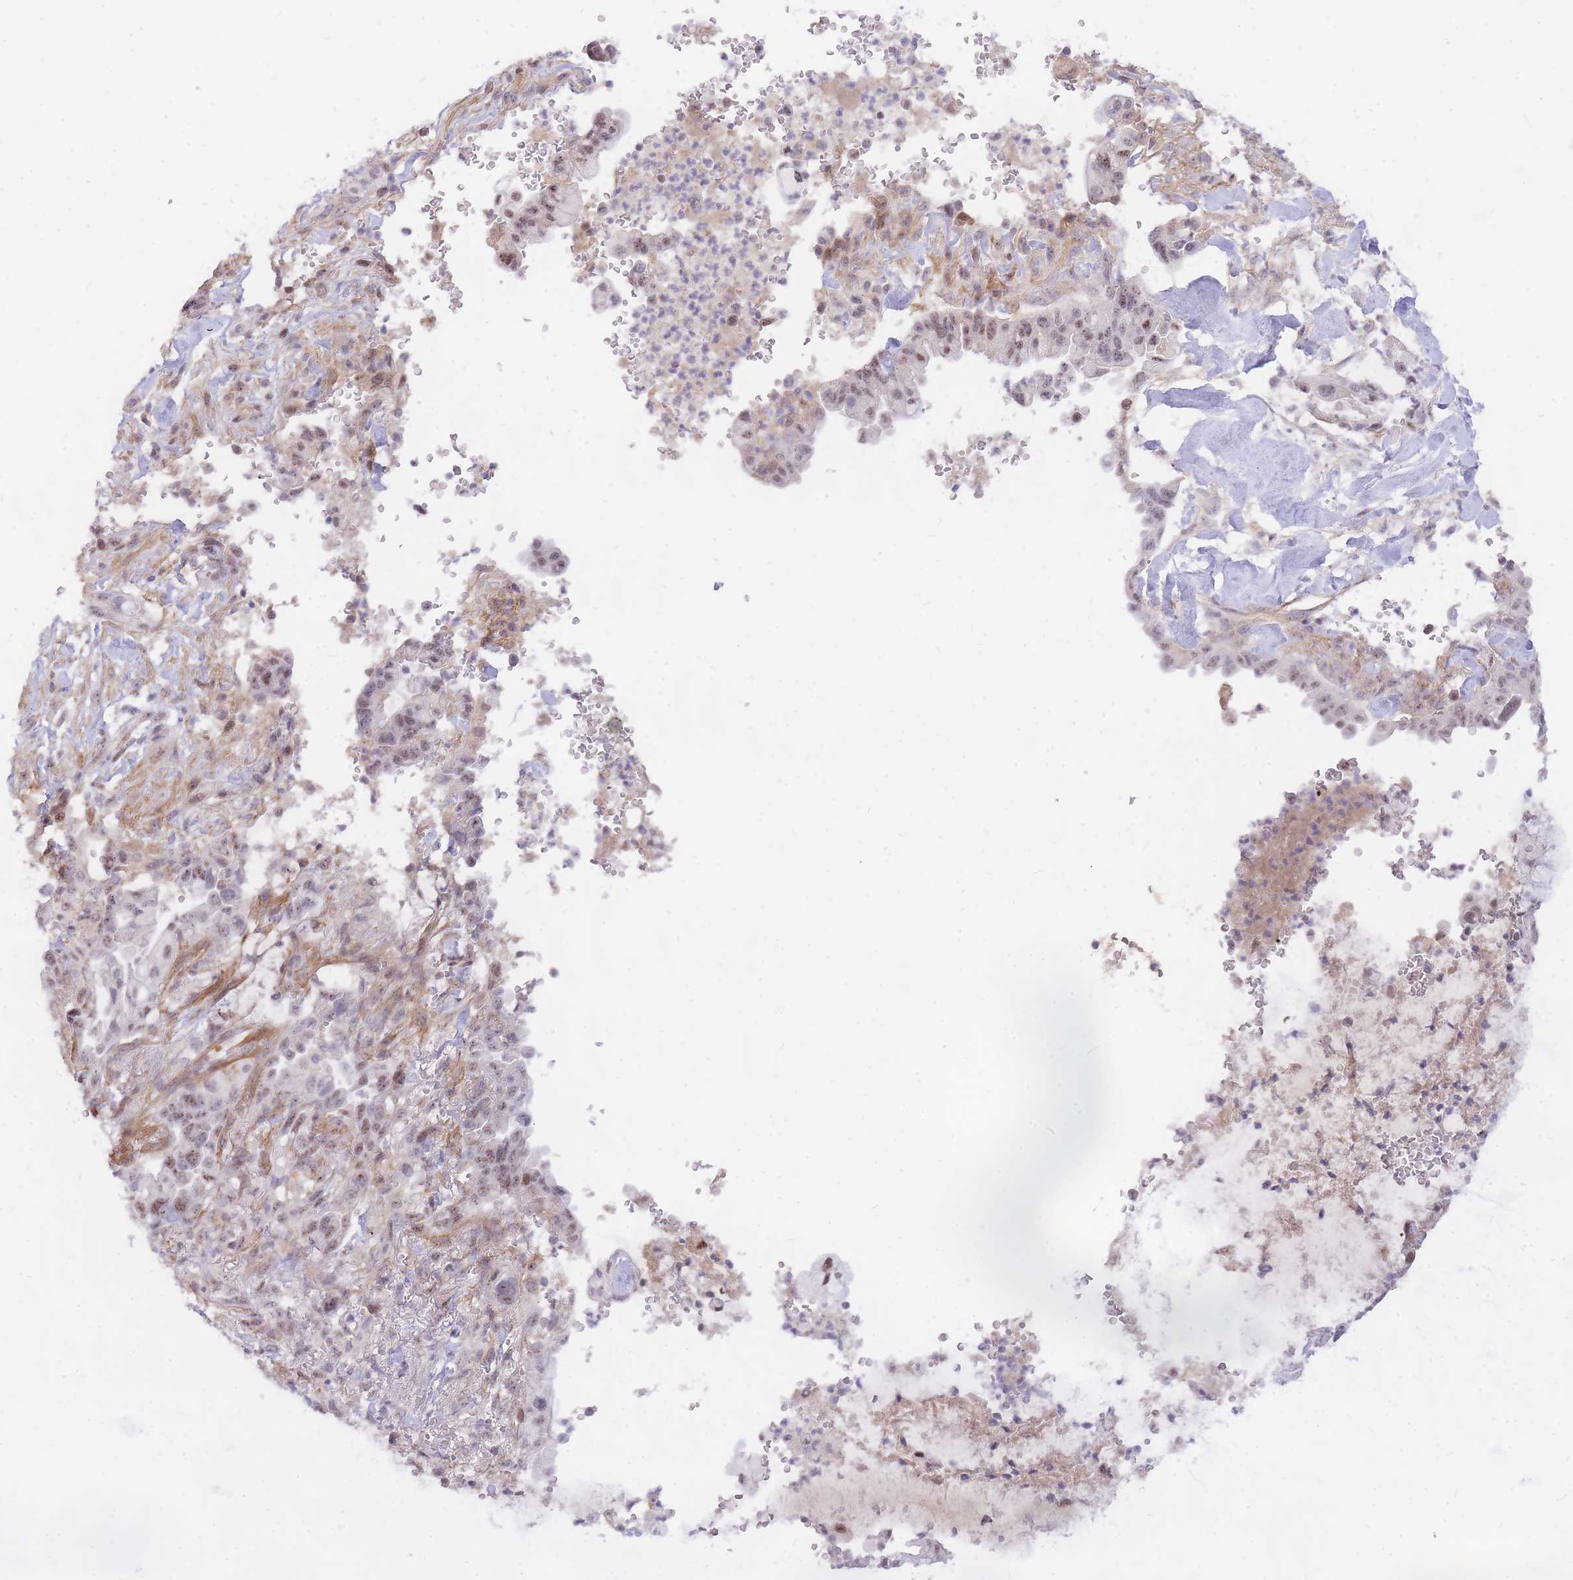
{"staining": {"intensity": "moderate", "quantity": ">75%", "location": "nuclear"}, "tissue": "pancreatic cancer", "cell_type": "Tumor cells", "image_type": "cancer", "snomed": [{"axis": "morphology", "description": "Adenocarcinoma, NOS"}, {"axis": "topography", "description": "Pancreas"}], "caption": "Adenocarcinoma (pancreatic) was stained to show a protein in brown. There is medium levels of moderate nuclear positivity in approximately >75% of tumor cells.", "gene": "TLE2", "patient": {"sex": "male", "age": 44}}